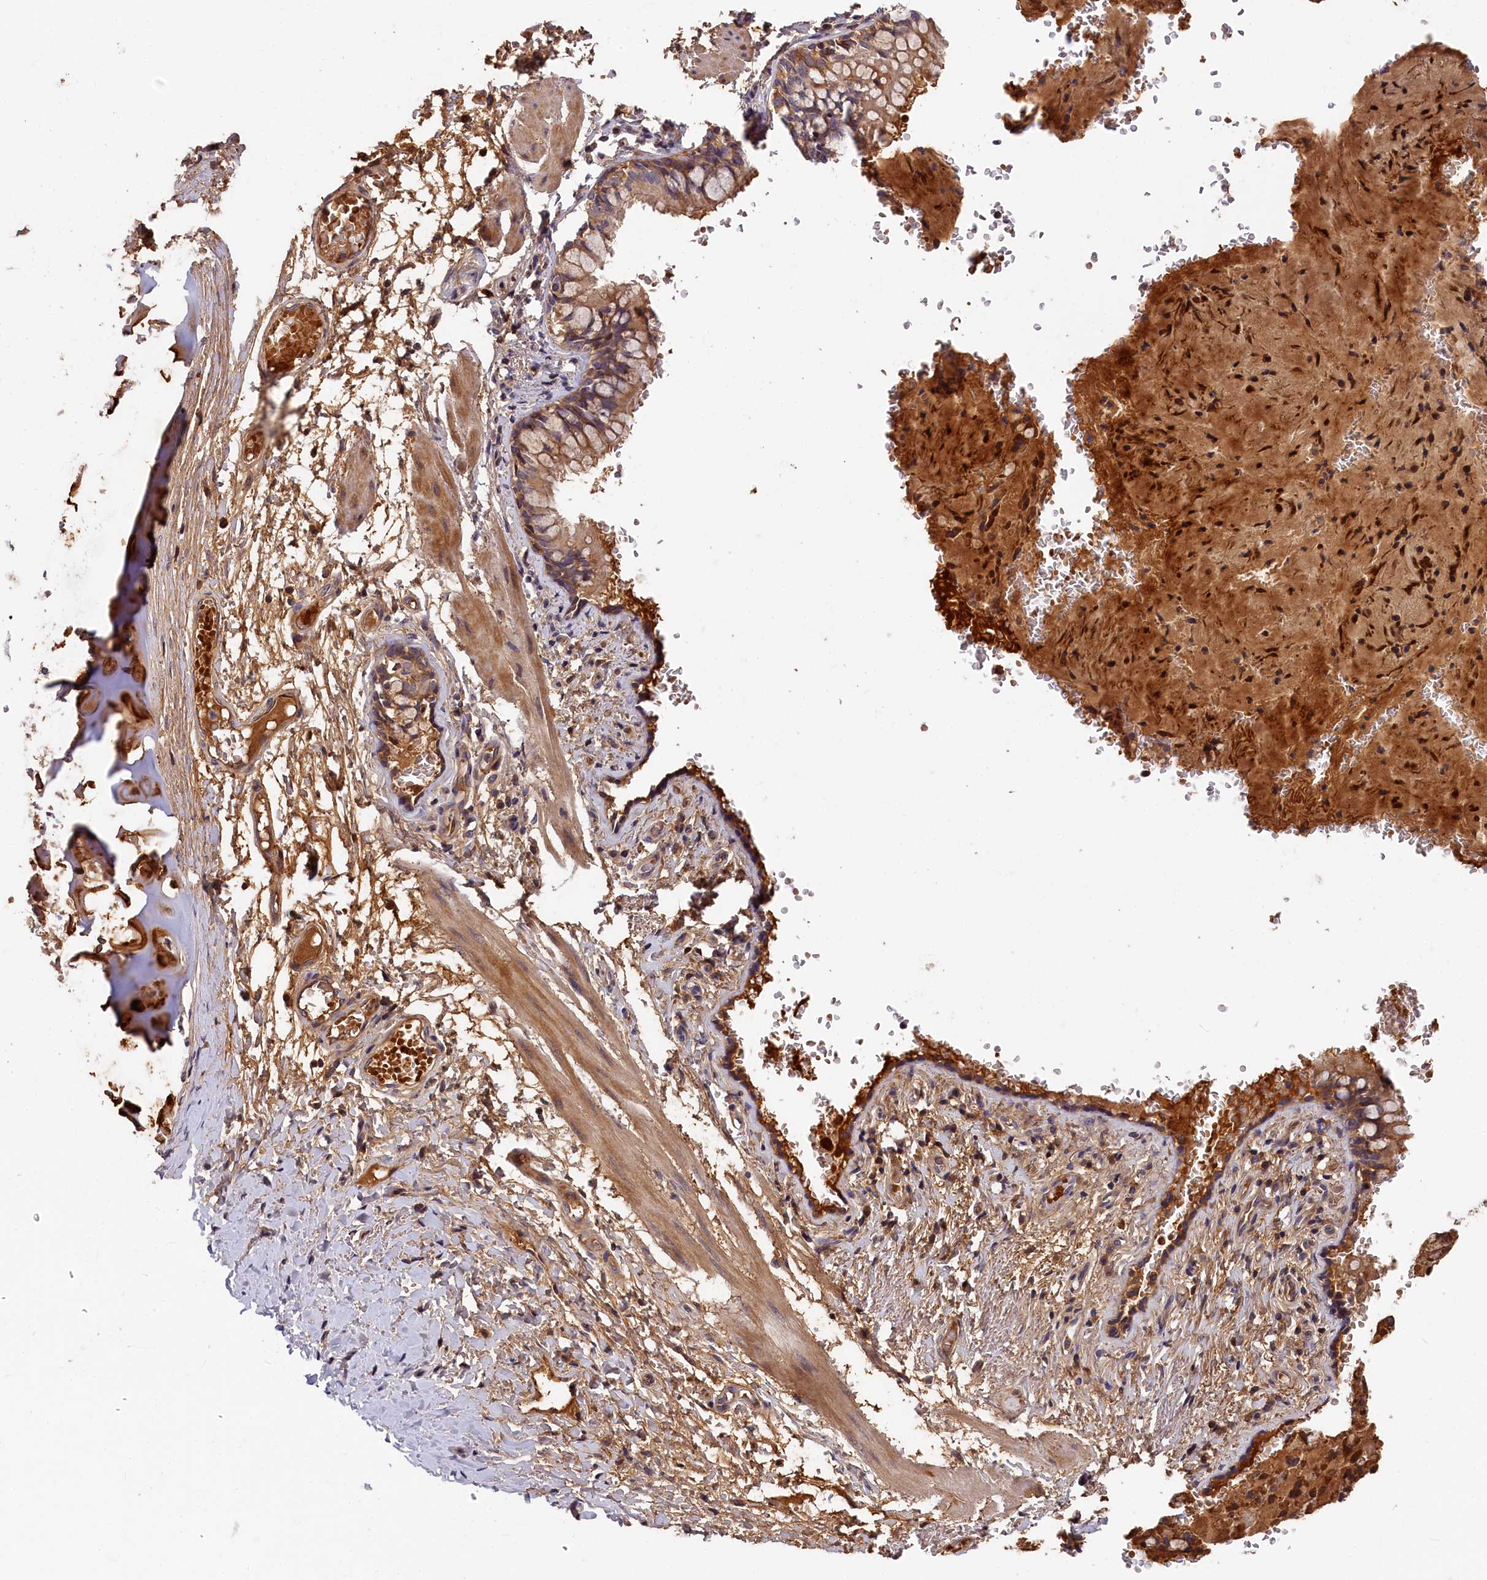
{"staining": {"intensity": "moderate", "quantity": ">75%", "location": "cytoplasmic/membranous"}, "tissue": "bronchus", "cell_type": "Respiratory epithelial cells", "image_type": "normal", "snomed": [{"axis": "morphology", "description": "Normal tissue, NOS"}, {"axis": "topography", "description": "Cartilage tissue"}, {"axis": "topography", "description": "Bronchus"}], "caption": "The micrograph shows immunohistochemical staining of normal bronchus. There is moderate cytoplasmic/membranous staining is identified in approximately >75% of respiratory epithelial cells. The staining was performed using DAB (3,3'-diaminobenzidine) to visualize the protein expression in brown, while the nuclei were stained in blue with hematoxylin (Magnification: 20x).", "gene": "ITIH1", "patient": {"sex": "female", "age": 36}}